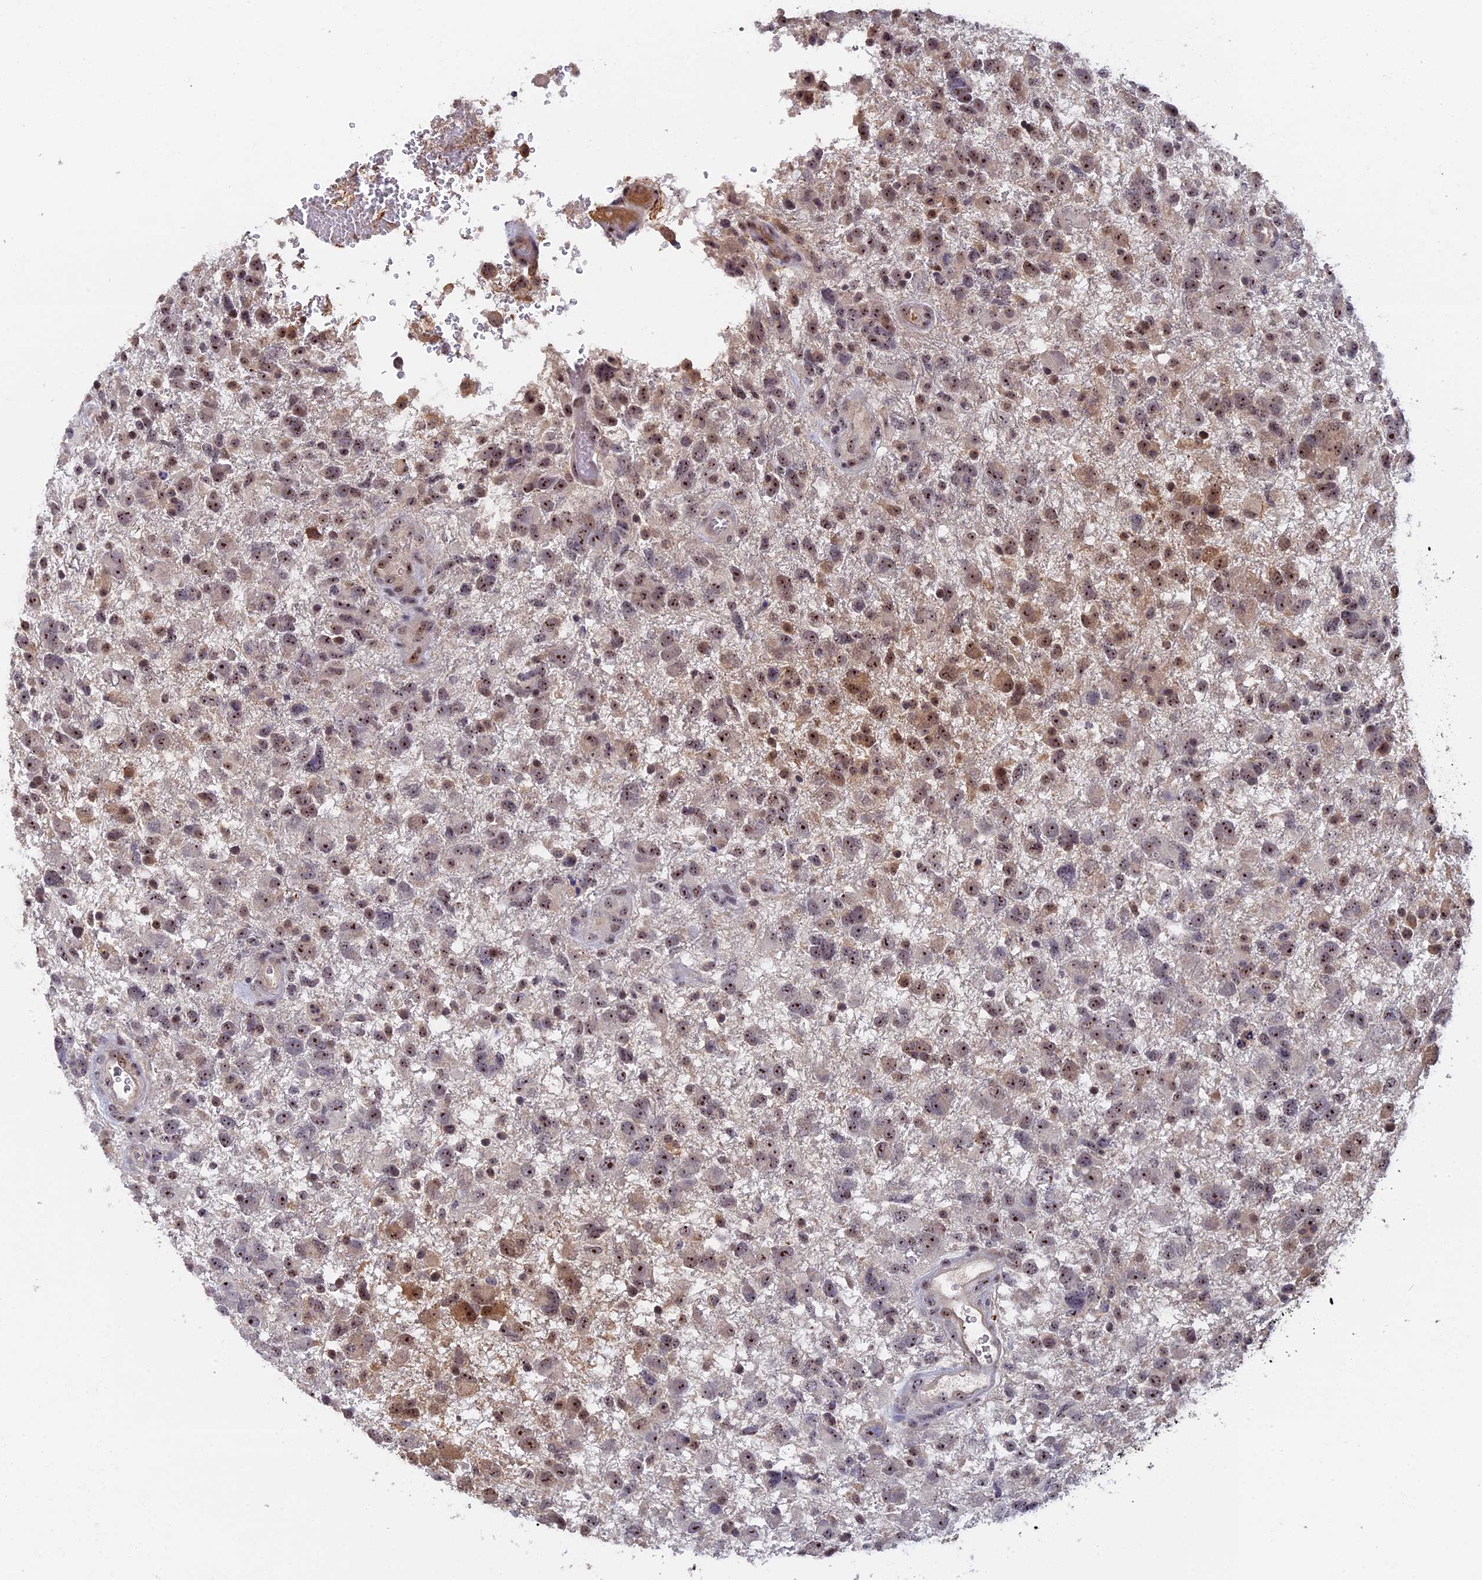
{"staining": {"intensity": "moderate", "quantity": ">75%", "location": "nuclear"}, "tissue": "glioma", "cell_type": "Tumor cells", "image_type": "cancer", "snomed": [{"axis": "morphology", "description": "Glioma, malignant, High grade"}, {"axis": "topography", "description": "Brain"}], "caption": "Protein expression analysis of glioma reveals moderate nuclear expression in about >75% of tumor cells.", "gene": "FAM98C", "patient": {"sex": "male", "age": 61}}